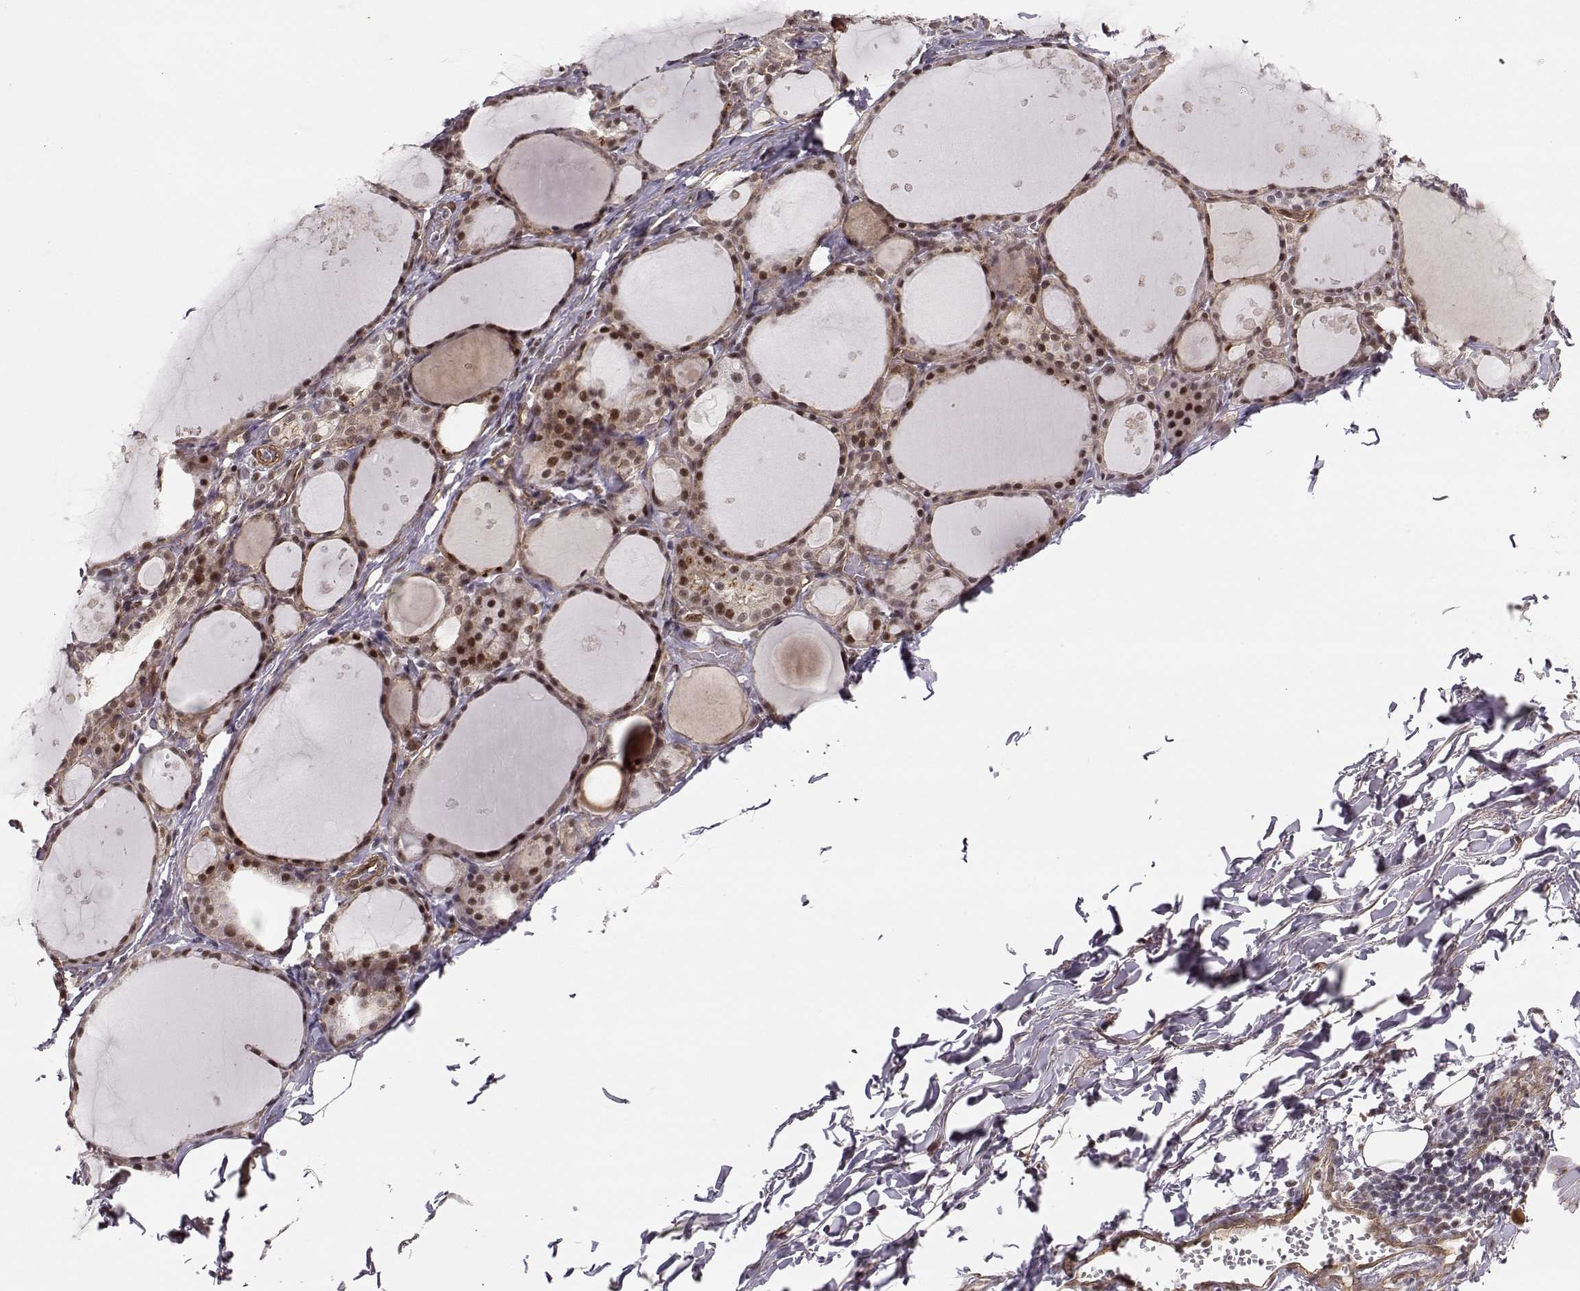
{"staining": {"intensity": "moderate", "quantity": ">75%", "location": "cytoplasmic/membranous,nuclear"}, "tissue": "thyroid gland", "cell_type": "Glandular cells", "image_type": "normal", "snomed": [{"axis": "morphology", "description": "Normal tissue, NOS"}, {"axis": "topography", "description": "Thyroid gland"}], "caption": "Brown immunohistochemical staining in unremarkable thyroid gland shows moderate cytoplasmic/membranous,nuclear positivity in approximately >75% of glandular cells. (DAB (3,3'-diaminobenzidine) IHC, brown staining for protein, blue staining for nuclei).", "gene": "CIR1", "patient": {"sex": "male", "age": 68}}